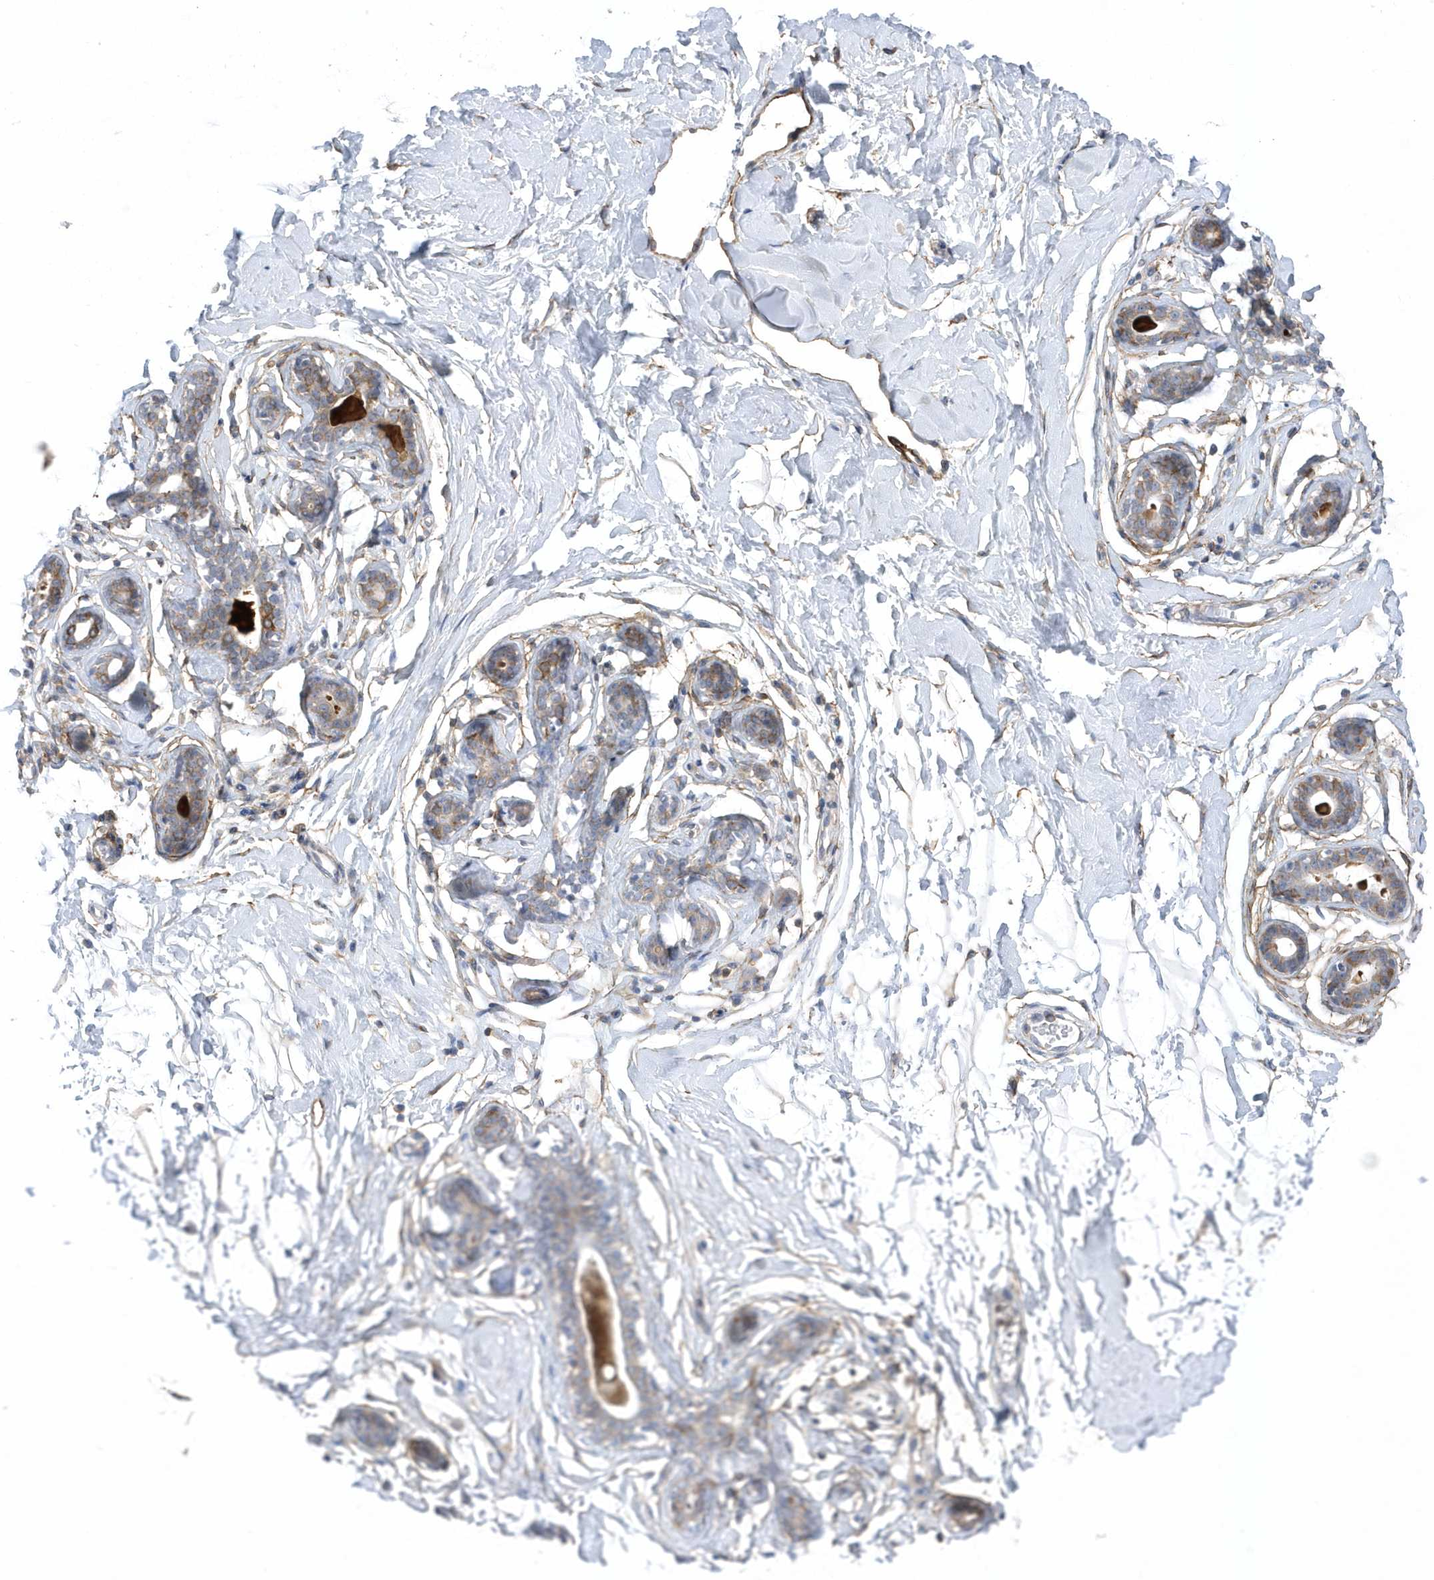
{"staining": {"intensity": "negative", "quantity": "none", "location": "none"}, "tissue": "breast", "cell_type": "Adipocytes", "image_type": "normal", "snomed": [{"axis": "morphology", "description": "Normal tissue, NOS"}, {"axis": "morphology", "description": "Adenoma, NOS"}, {"axis": "topography", "description": "Breast"}], "caption": "This image is of normal breast stained with IHC to label a protein in brown with the nuclei are counter-stained blue. There is no positivity in adipocytes.", "gene": "ANAPC1", "patient": {"sex": "female", "age": 23}}